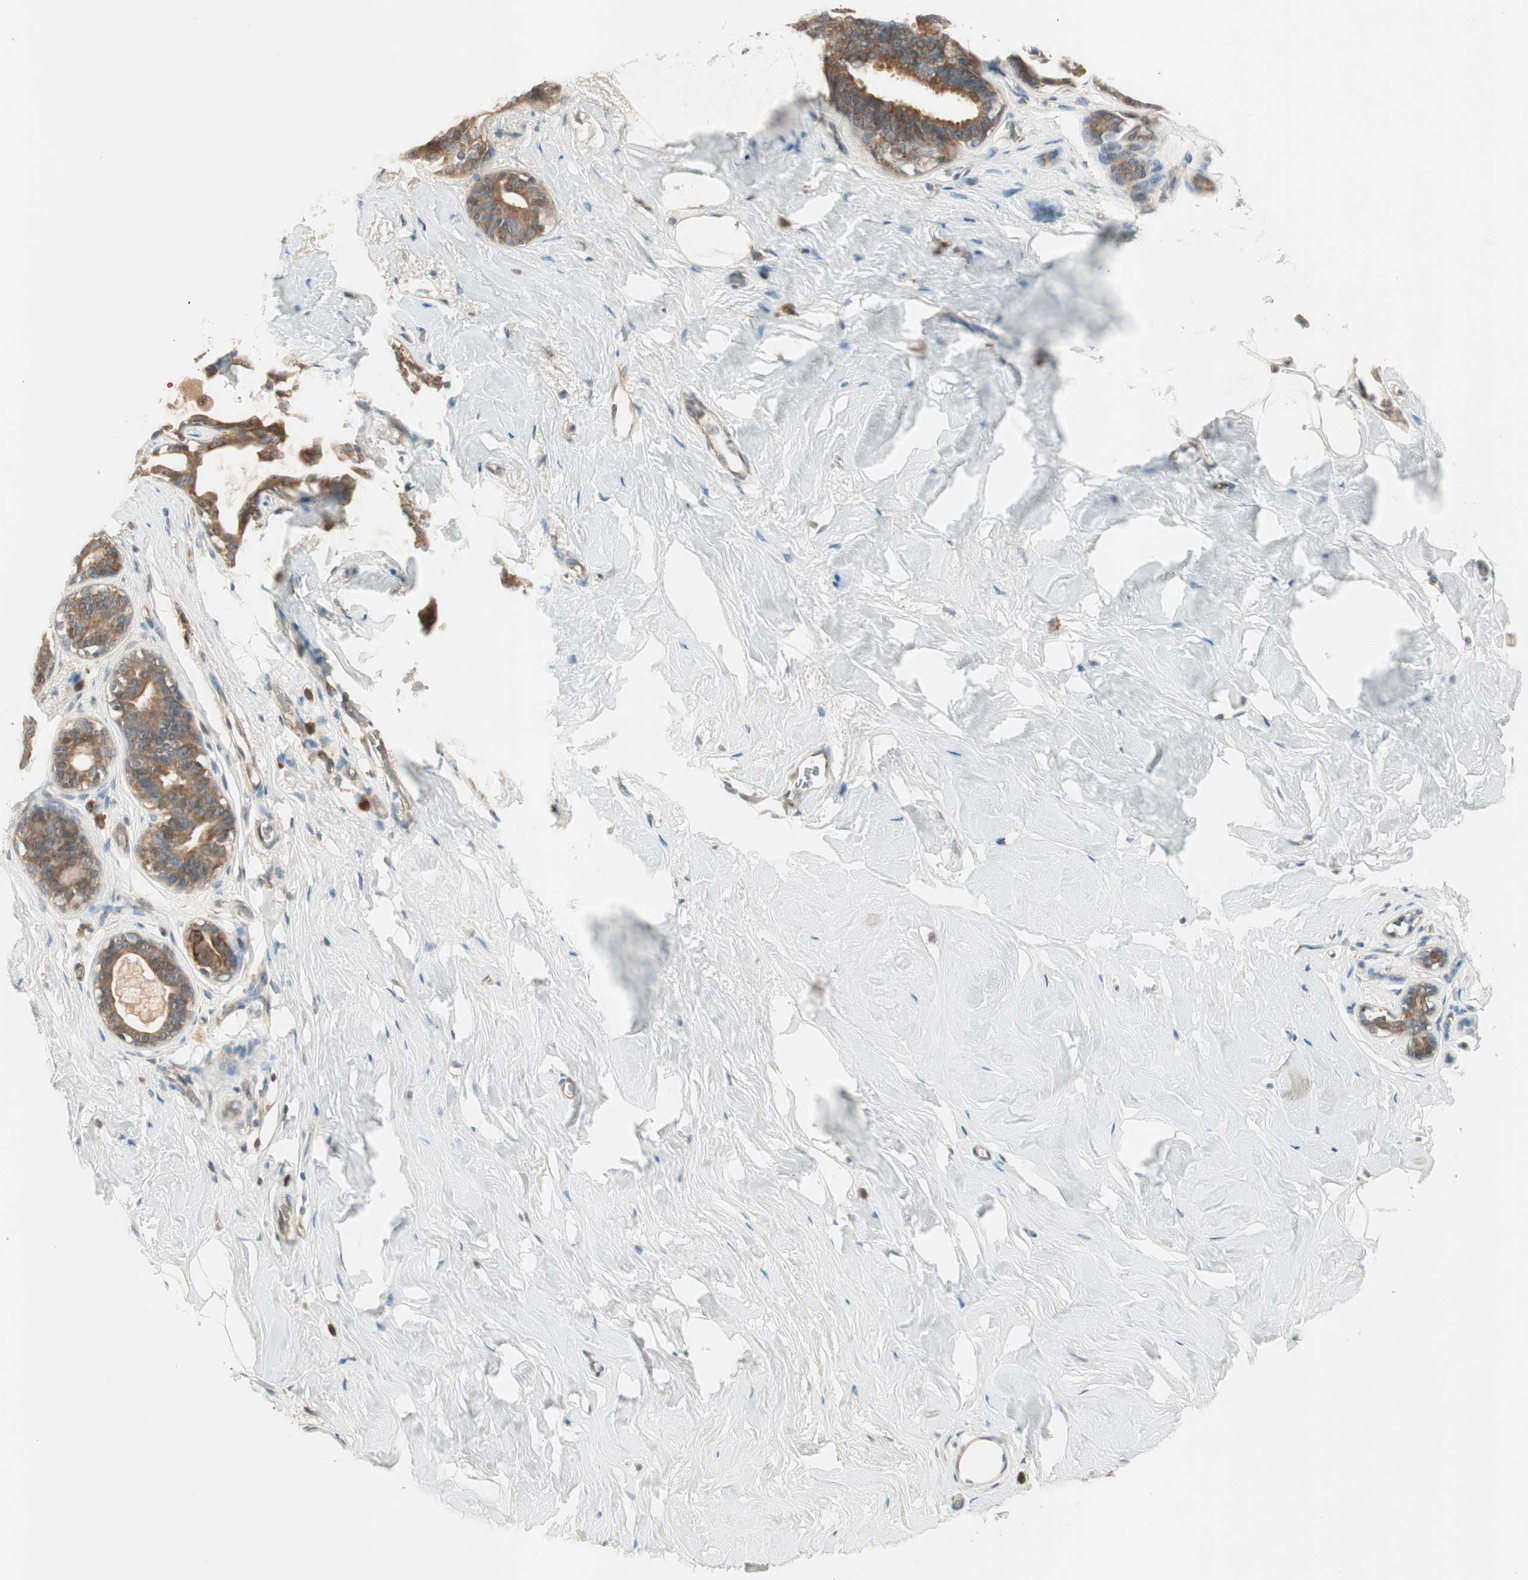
{"staining": {"intensity": "negative", "quantity": "none", "location": "none"}, "tissue": "breast", "cell_type": "Adipocytes", "image_type": "normal", "snomed": [{"axis": "morphology", "description": "Normal tissue, NOS"}, {"axis": "topography", "description": "Breast"}], "caption": "Histopathology image shows no protein expression in adipocytes of unremarkable breast.", "gene": "IPO5", "patient": {"sex": "female", "age": 75}}